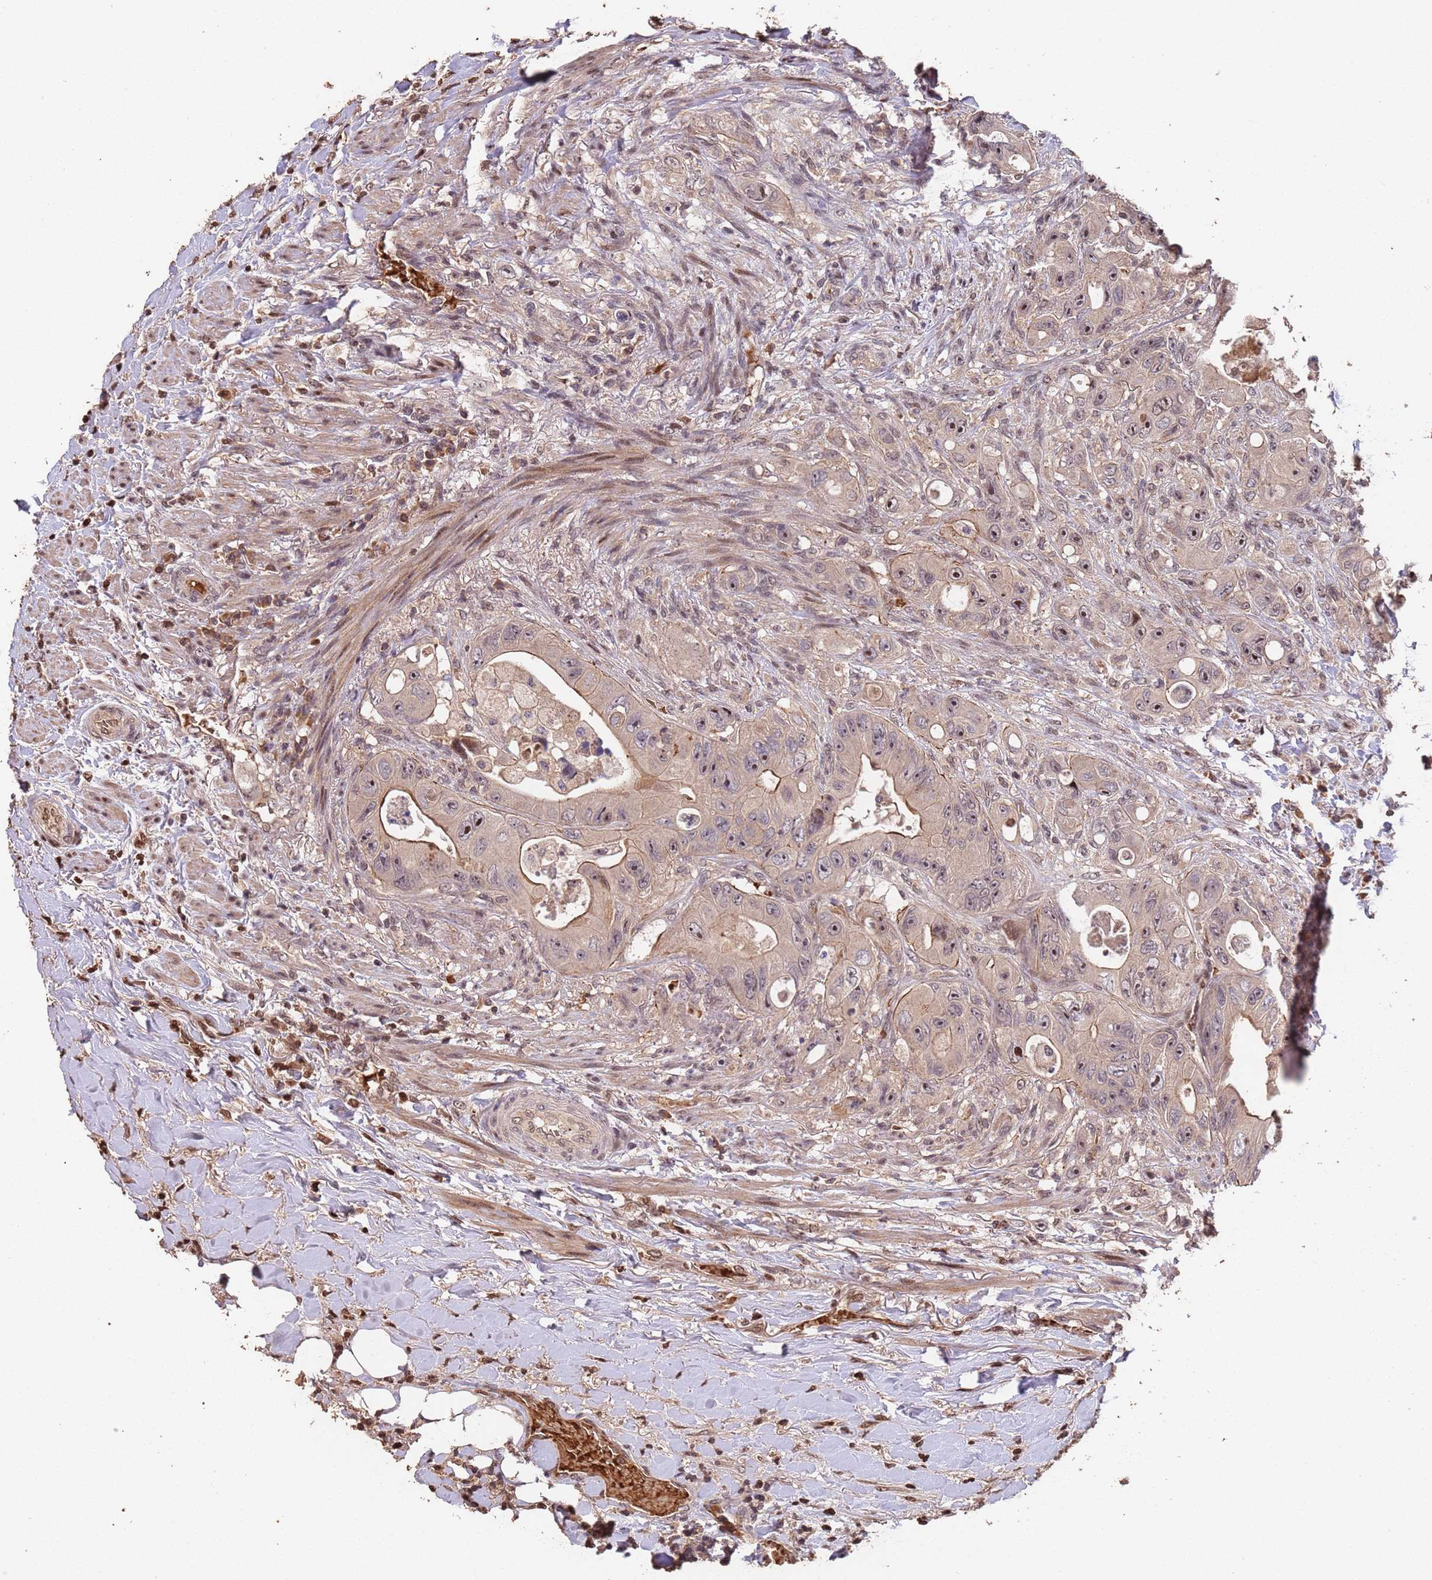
{"staining": {"intensity": "moderate", "quantity": "25%-75%", "location": "cytoplasmic/membranous,nuclear"}, "tissue": "colorectal cancer", "cell_type": "Tumor cells", "image_type": "cancer", "snomed": [{"axis": "morphology", "description": "Adenocarcinoma, NOS"}, {"axis": "topography", "description": "Colon"}], "caption": "Brown immunohistochemical staining in colorectal cancer reveals moderate cytoplasmic/membranous and nuclear expression in approximately 25%-75% of tumor cells.", "gene": "CCDC184", "patient": {"sex": "female", "age": 46}}